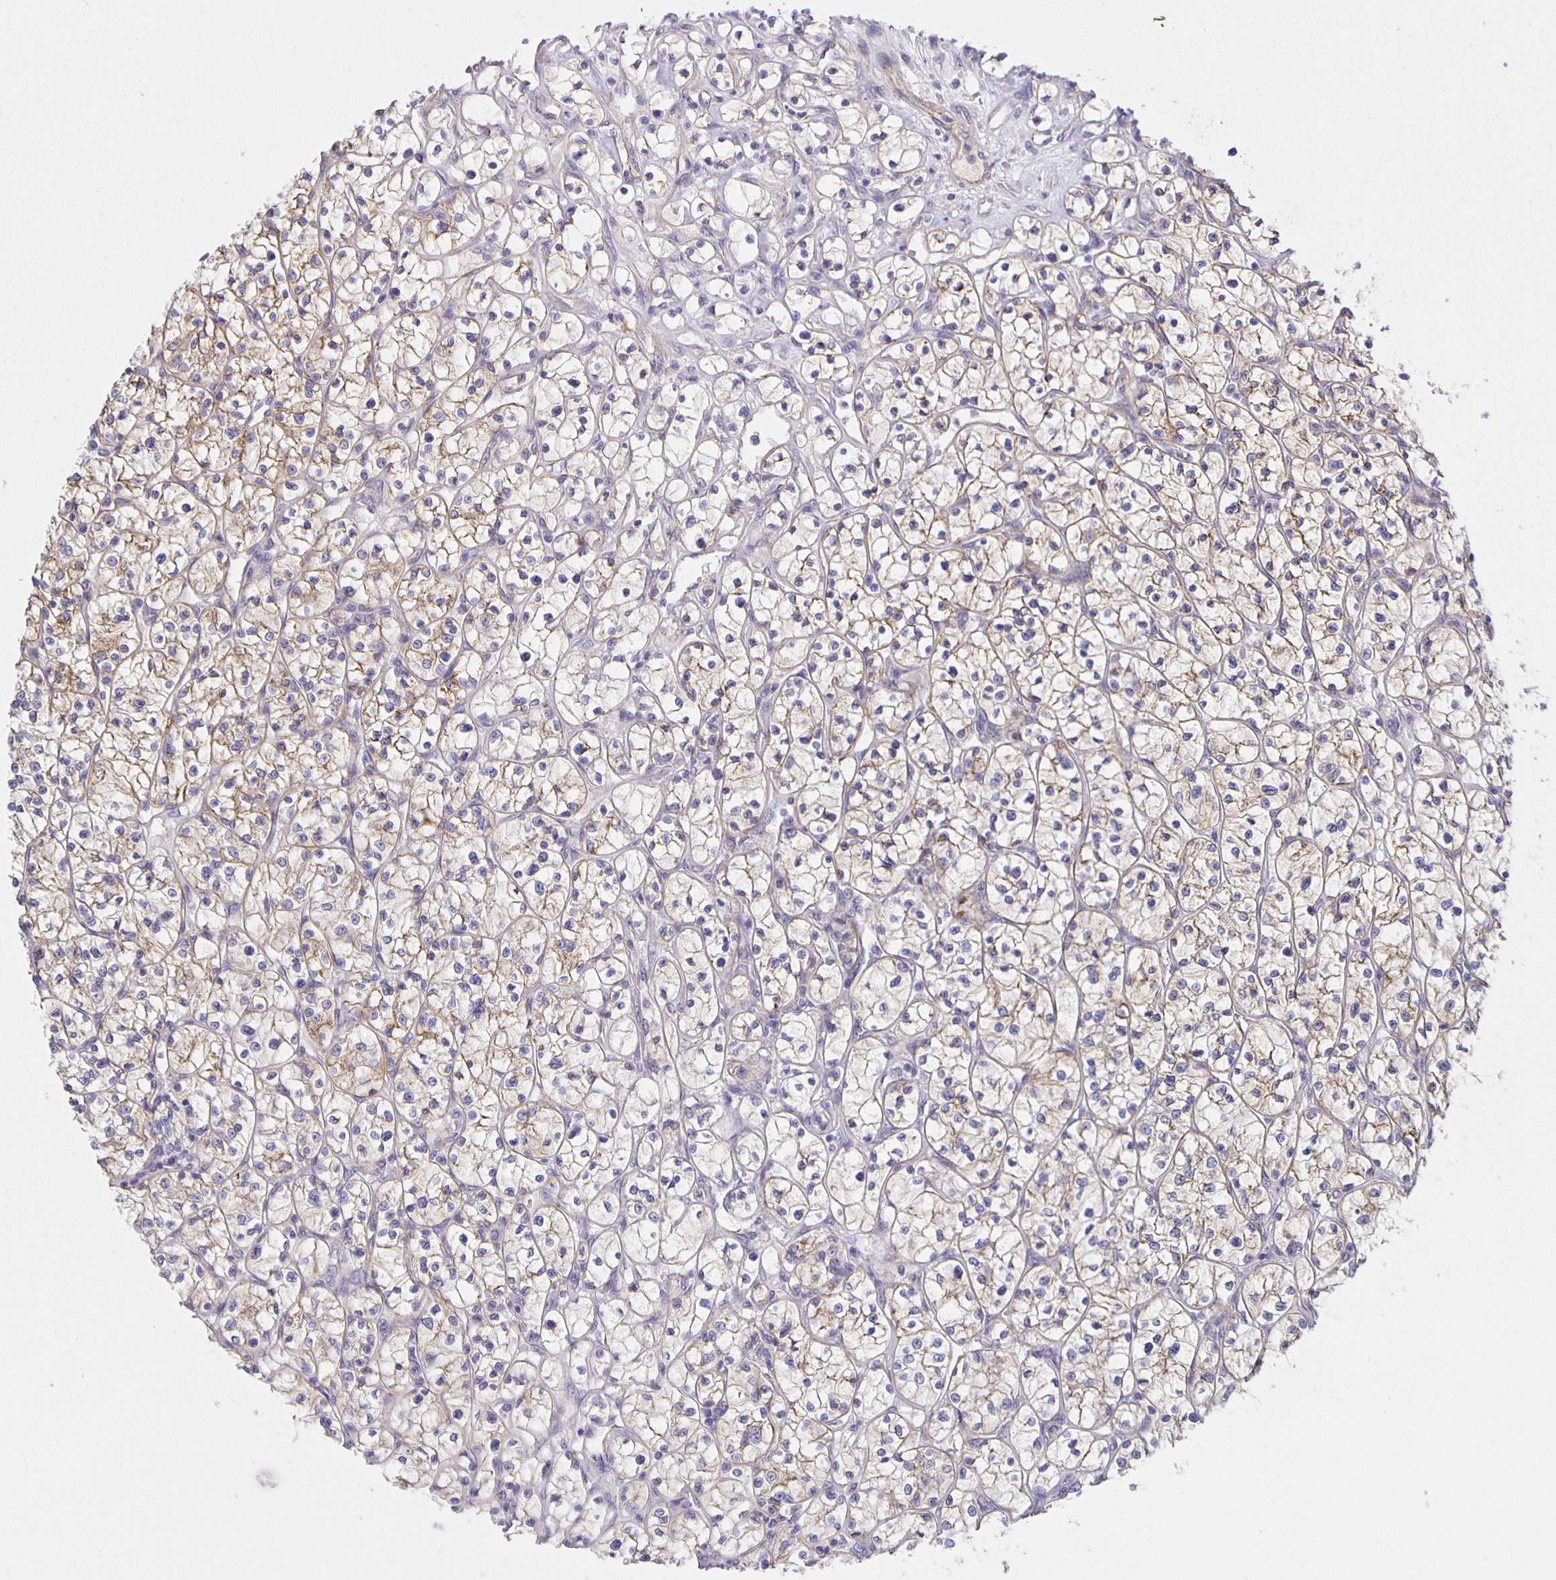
{"staining": {"intensity": "weak", "quantity": "25%-75%", "location": "cytoplasmic/membranous"}, "tissue": "renal cancer", "cell_type": "Tumor cells", "image_type": "cancer", "snomed": [{"axis": "morphology", "description": "Adenocarcinoma, NOS"}, {"axis": "topography", "description": "Kidney"}], "caption": "A histopathology image of renal cancer (adenocarcinoma) stained for a protein exhibits weak cytoplasmic/membranous brown staining in tumor cells.", "gene": "JMJD4", "patient": {"sex": "female", "age": 64}}